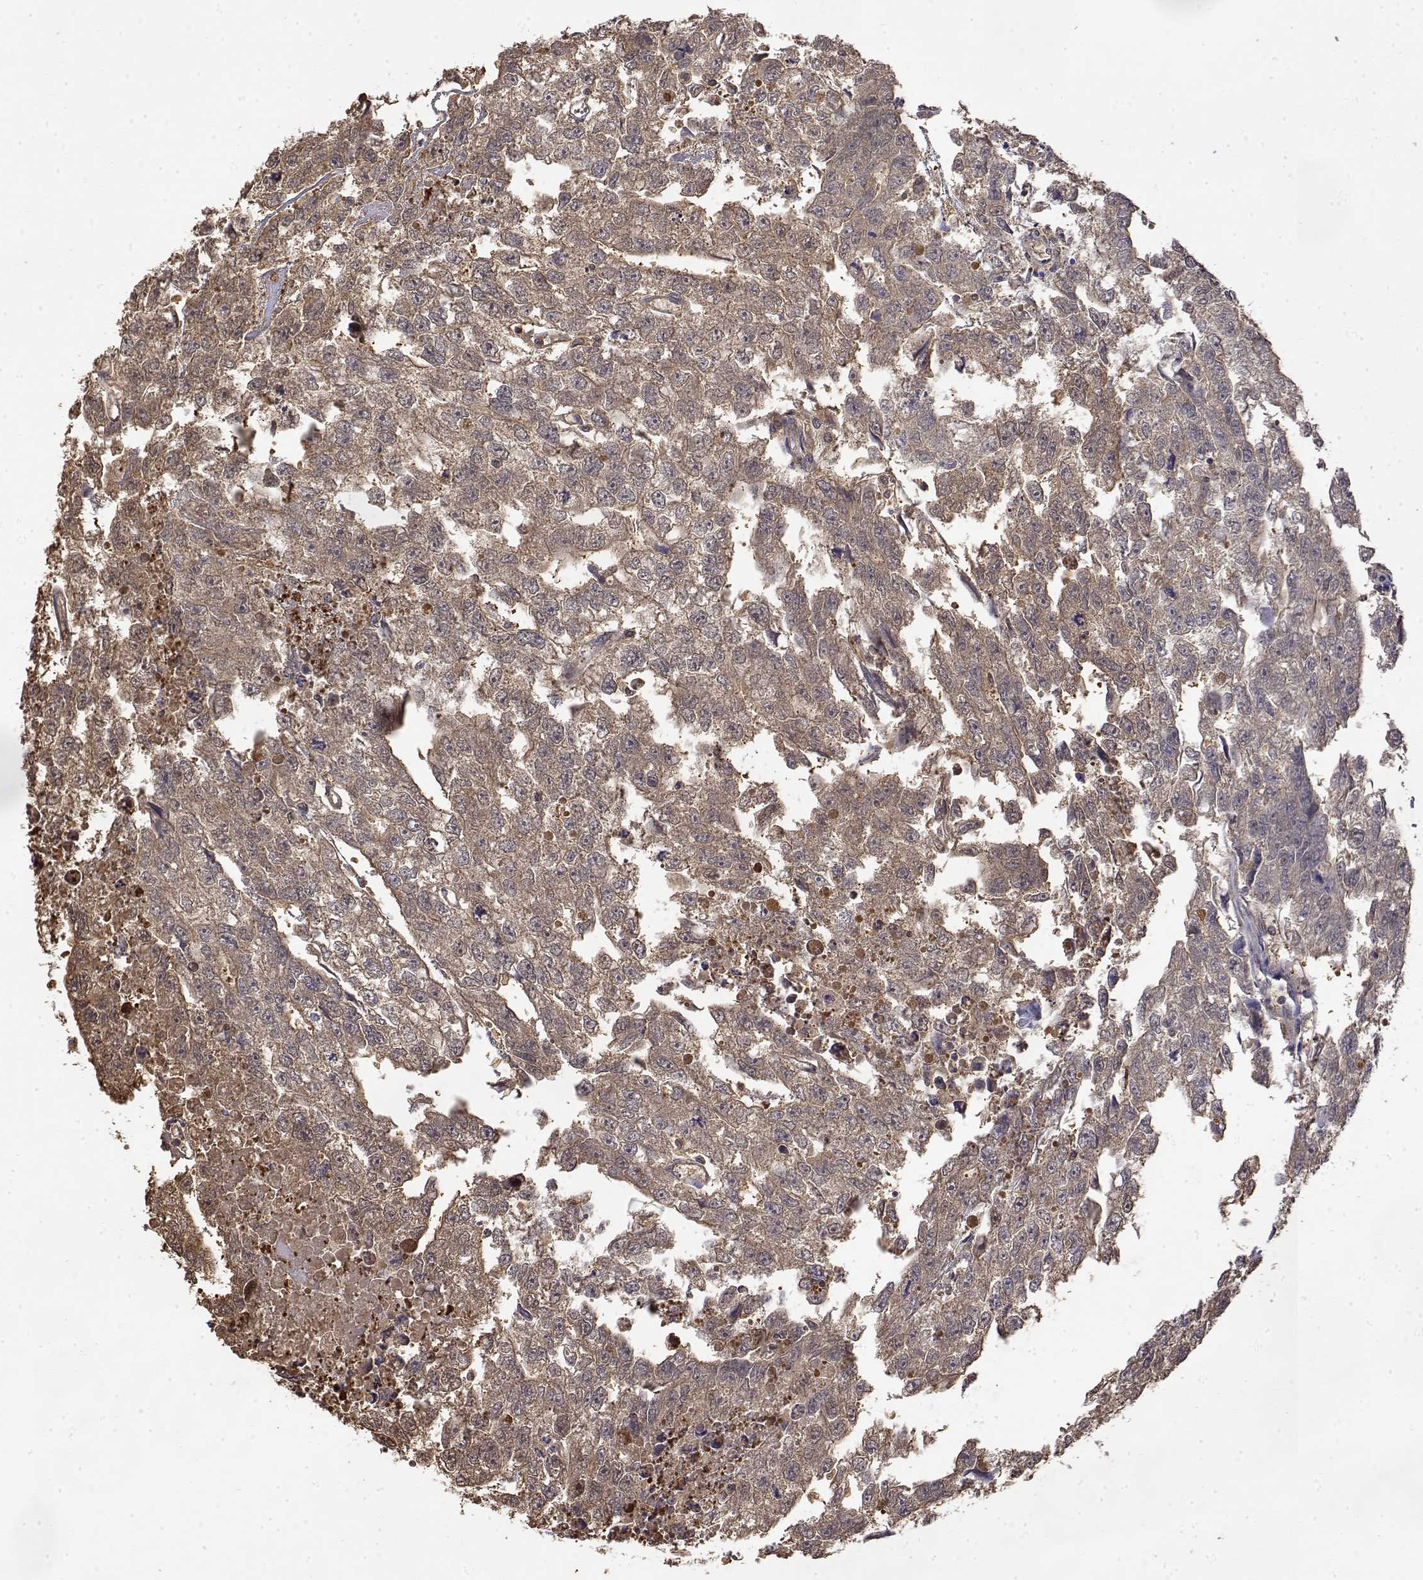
{"staining": {"intensity": "weak", "quantity": ">75%", "location": "cytoplasmic/membranous"}, "tissue": "testis cancer", "cell_type": "Tumor cells", "image_type": "cancer", "snomed": [{"axis": "morphology", "description": "Carcinoma, Embryonal, NOS"}, {"axis": "morphology", "description": "Teratoma, malignant, NOS"}, {"axis": "topography", "description": "Testis"}], "caption": "Protein staining of testis cancer tissue displays weak cytoplasmic/membranous expression in about >75% of tumor cells. Using DAB (3,3'-diaminobenzidine) (brown) and hematoxylin (blue) stains, captured at high magnification using brightfield microscopy.", "gene": "TPI1", "patient": {"sex": "male", "age": 44}}